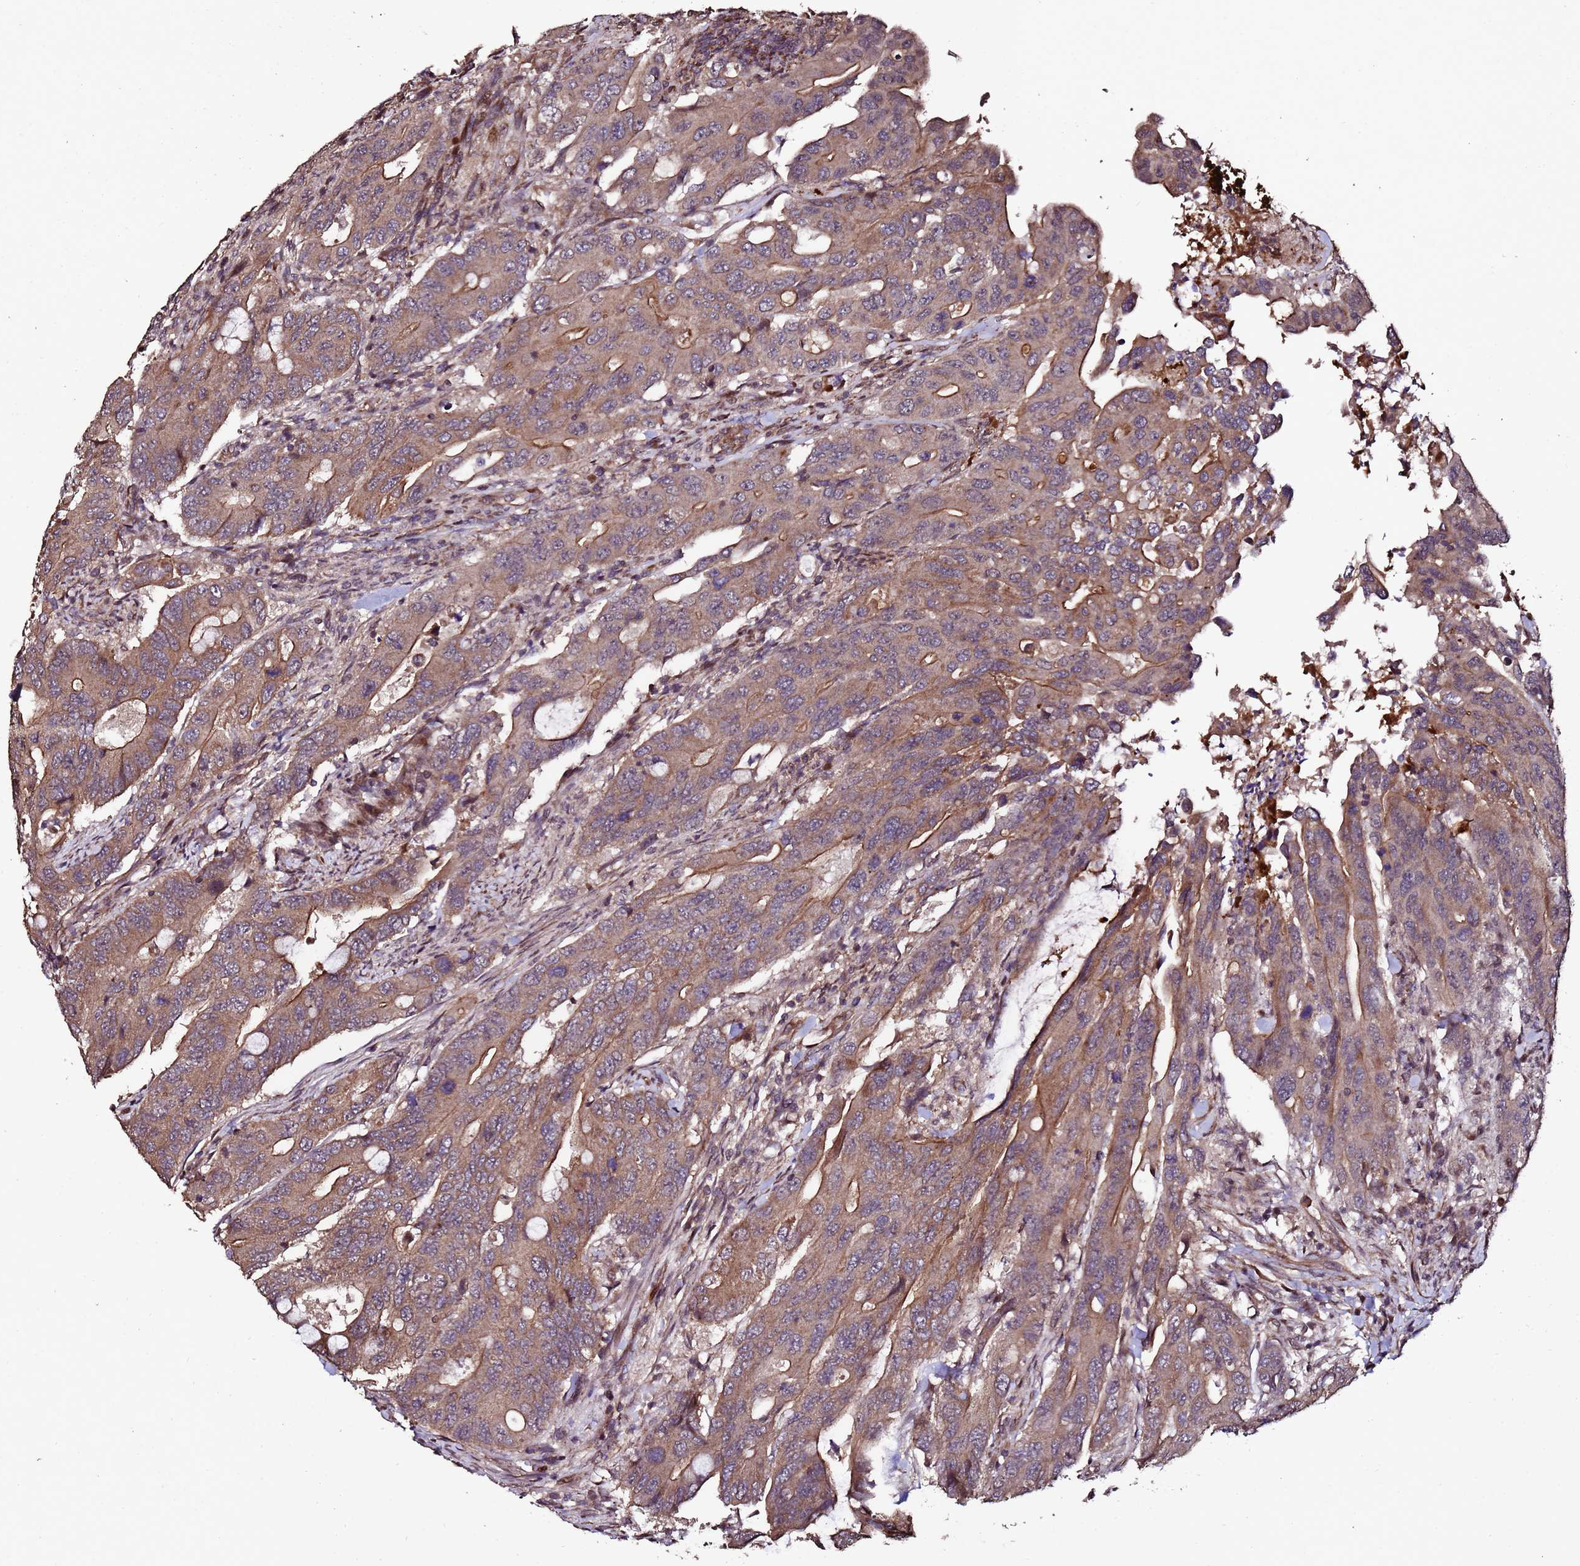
{"staining": {"intensity": "moderate", "quantity": ">75%", "location": "cytoplasmic/membranous"}, "tissue": "colorectal cancer", "cell_type": "Tumor cells", "image_type": "cancer", "snomed": [{"axis": "morphology", "description": "Adenocarcinoma, NOS"}, {"axis": "topography", "description": "Colon"}], "caption": "Adenocarcinoma (colorectal) stained with IHC reveals moderate cytoplasmic/membranous expression in about >75% of tumor cells. The staining was performed using DAB (3,3'-diaminobenzidine), with brown indicating positive protein expression. Nuclei are stained blue with hematoxylin.", "gene": "PRODH", "patient": {"sex": "male", "age": 71}}